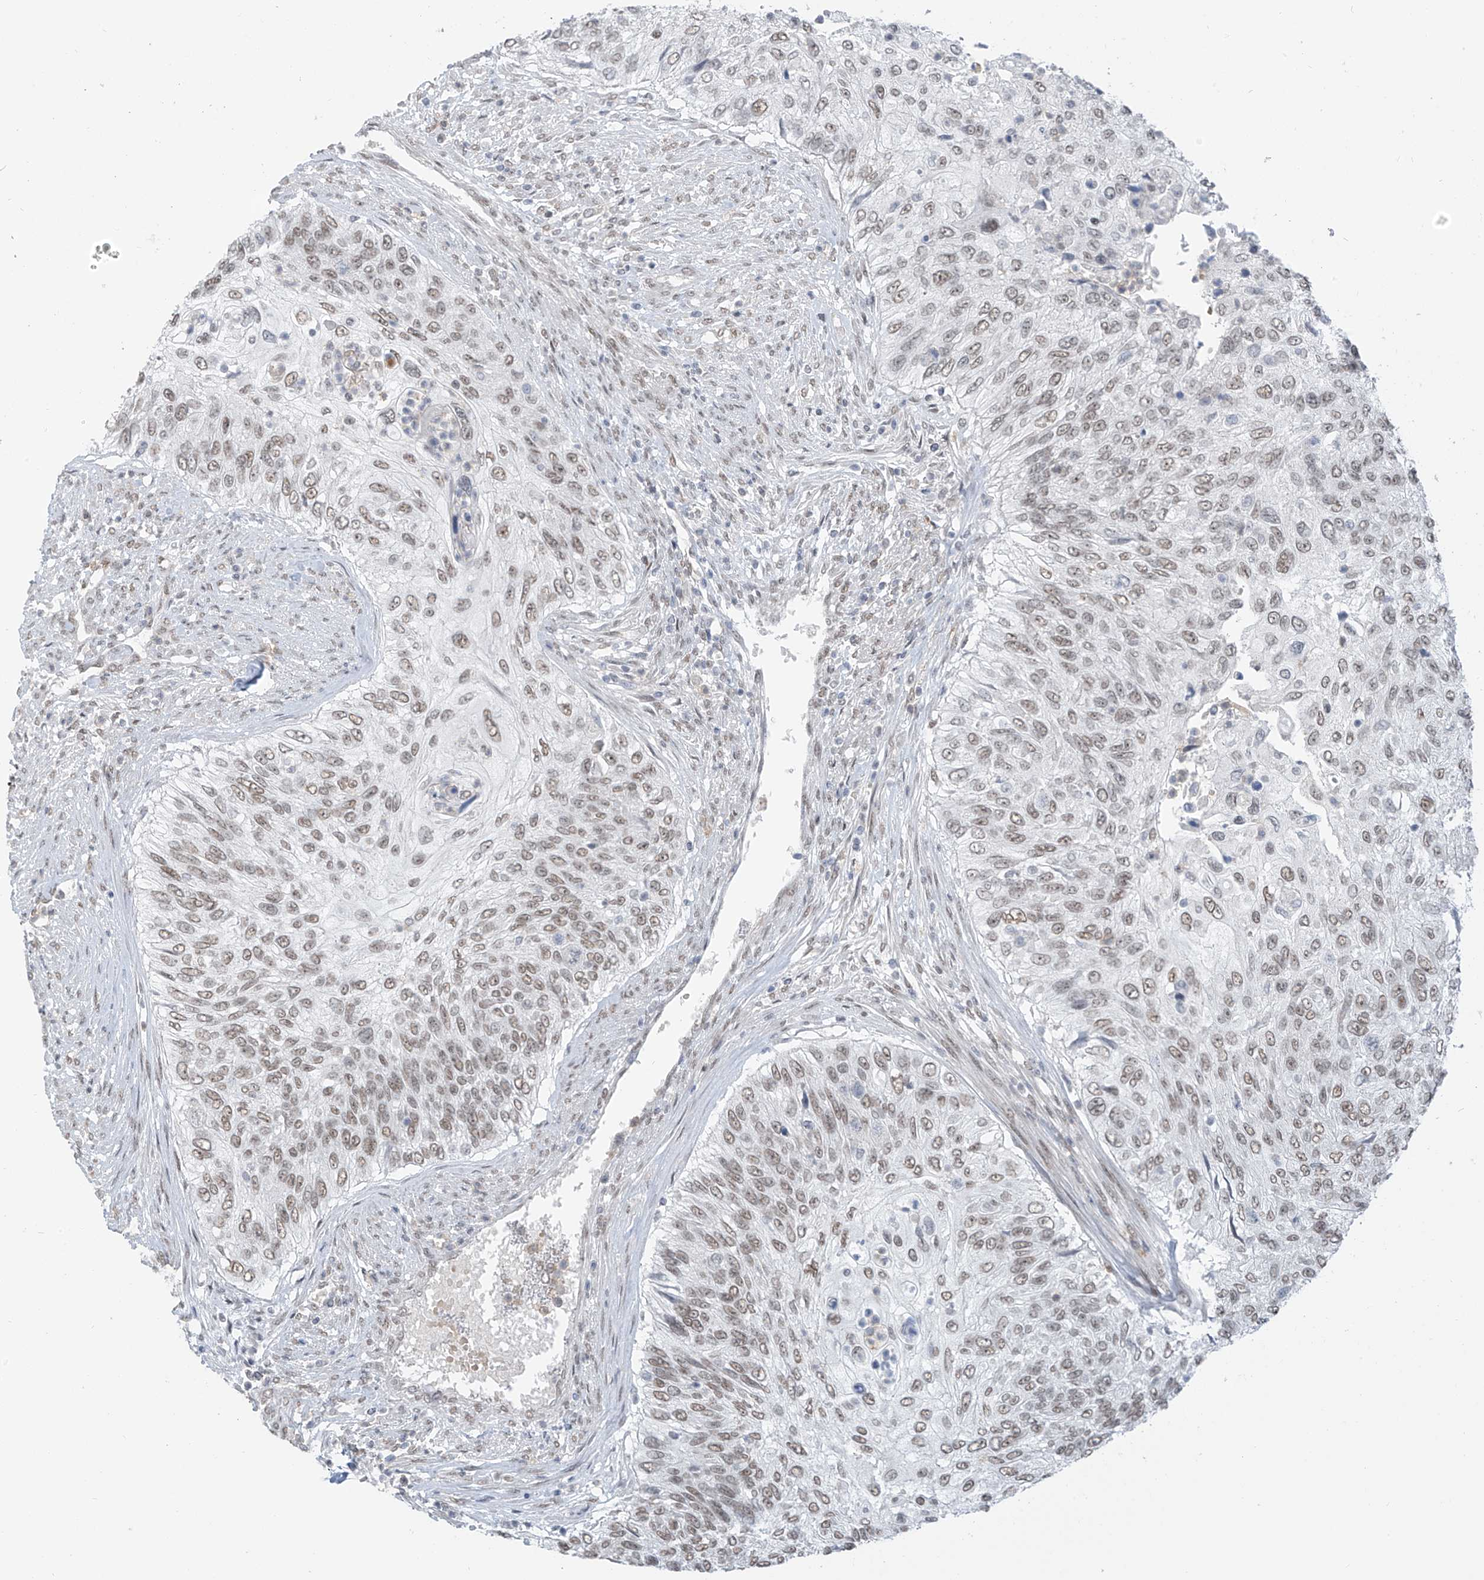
{"staining": {"intensity": "weak", "quantity": ">75%", "location": "nuclear"}, "tissue": "urothelial cancer", "cell_type": "Tumor cells", "image_type": "cancer", "snomed": [{"axis": "morphology", "description": "Urothelial carcinoma, High grade"}, {"axis": "topography", "description": "Urinary bladder"}], "caption": "Tumor cells demonstrate weak nuclear expression in about >75% of cells in high-grade urothelial carcinoma.", "gene": "MCM9", "patient": {"sex": "female", "age": 60}}